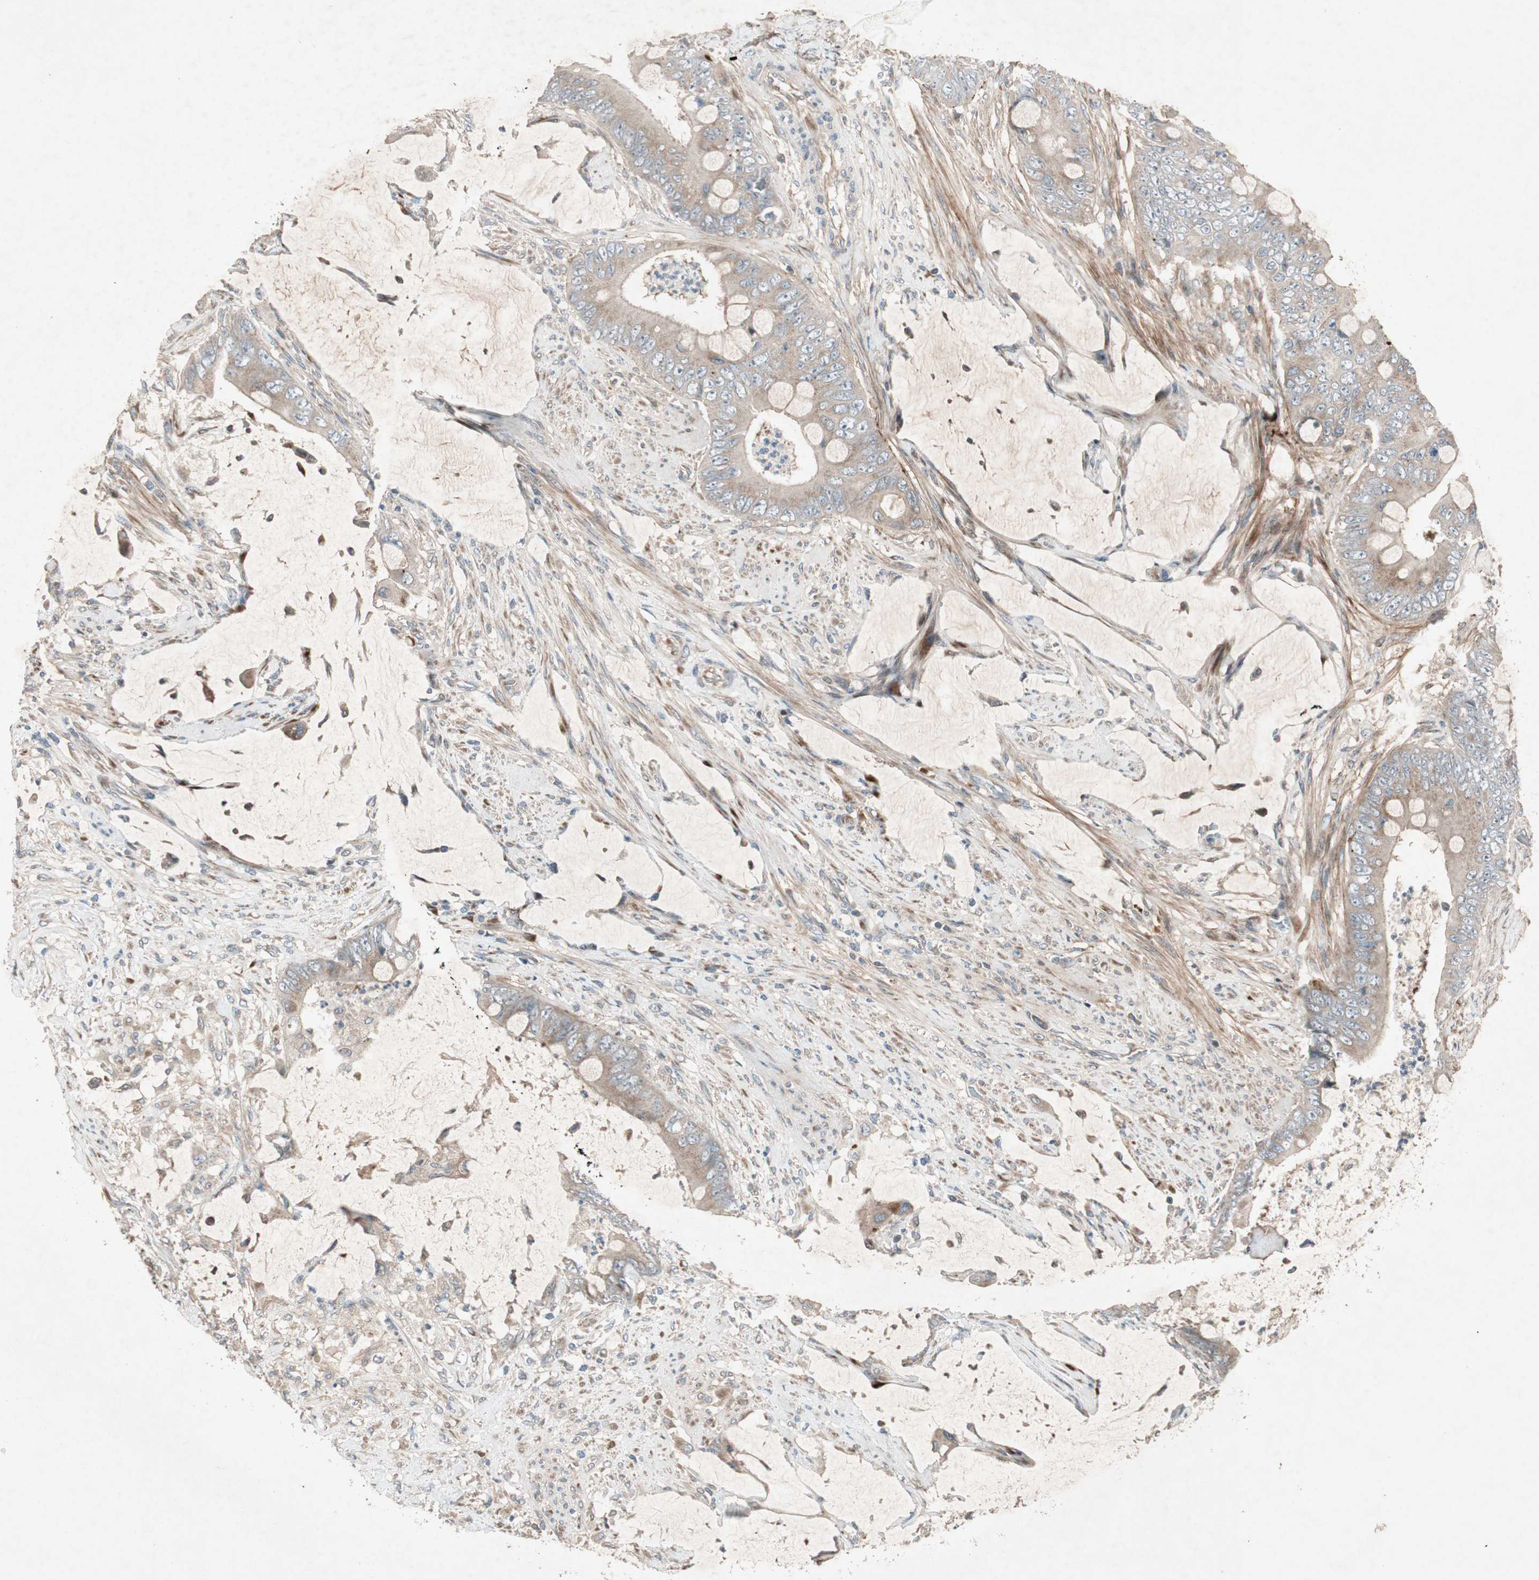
{"staining": {"intensity": "weak", "quantity": ">75%", "location": "cytoplasmic/membranous"}, "tissue": "colorectal cancer", "cell_type": "Tumor cells", "image_type": "cancer", "snomed": [{"axis": "morphology", "description": "Adenocarcinoma, NOS"}, {"axis": "topography", "description": "Rectum"}], "caption": "Colorectal cancer (adenocarcinoma) stained with DAB (3,3'-diaminobenzidine) immunohistochemistry exhibits low levels of weak cytoplasmic/membranous staining in approximately >75% of tumor cells.", "gene": "APOO", "patient": {"sex": "female", "age": 77}}